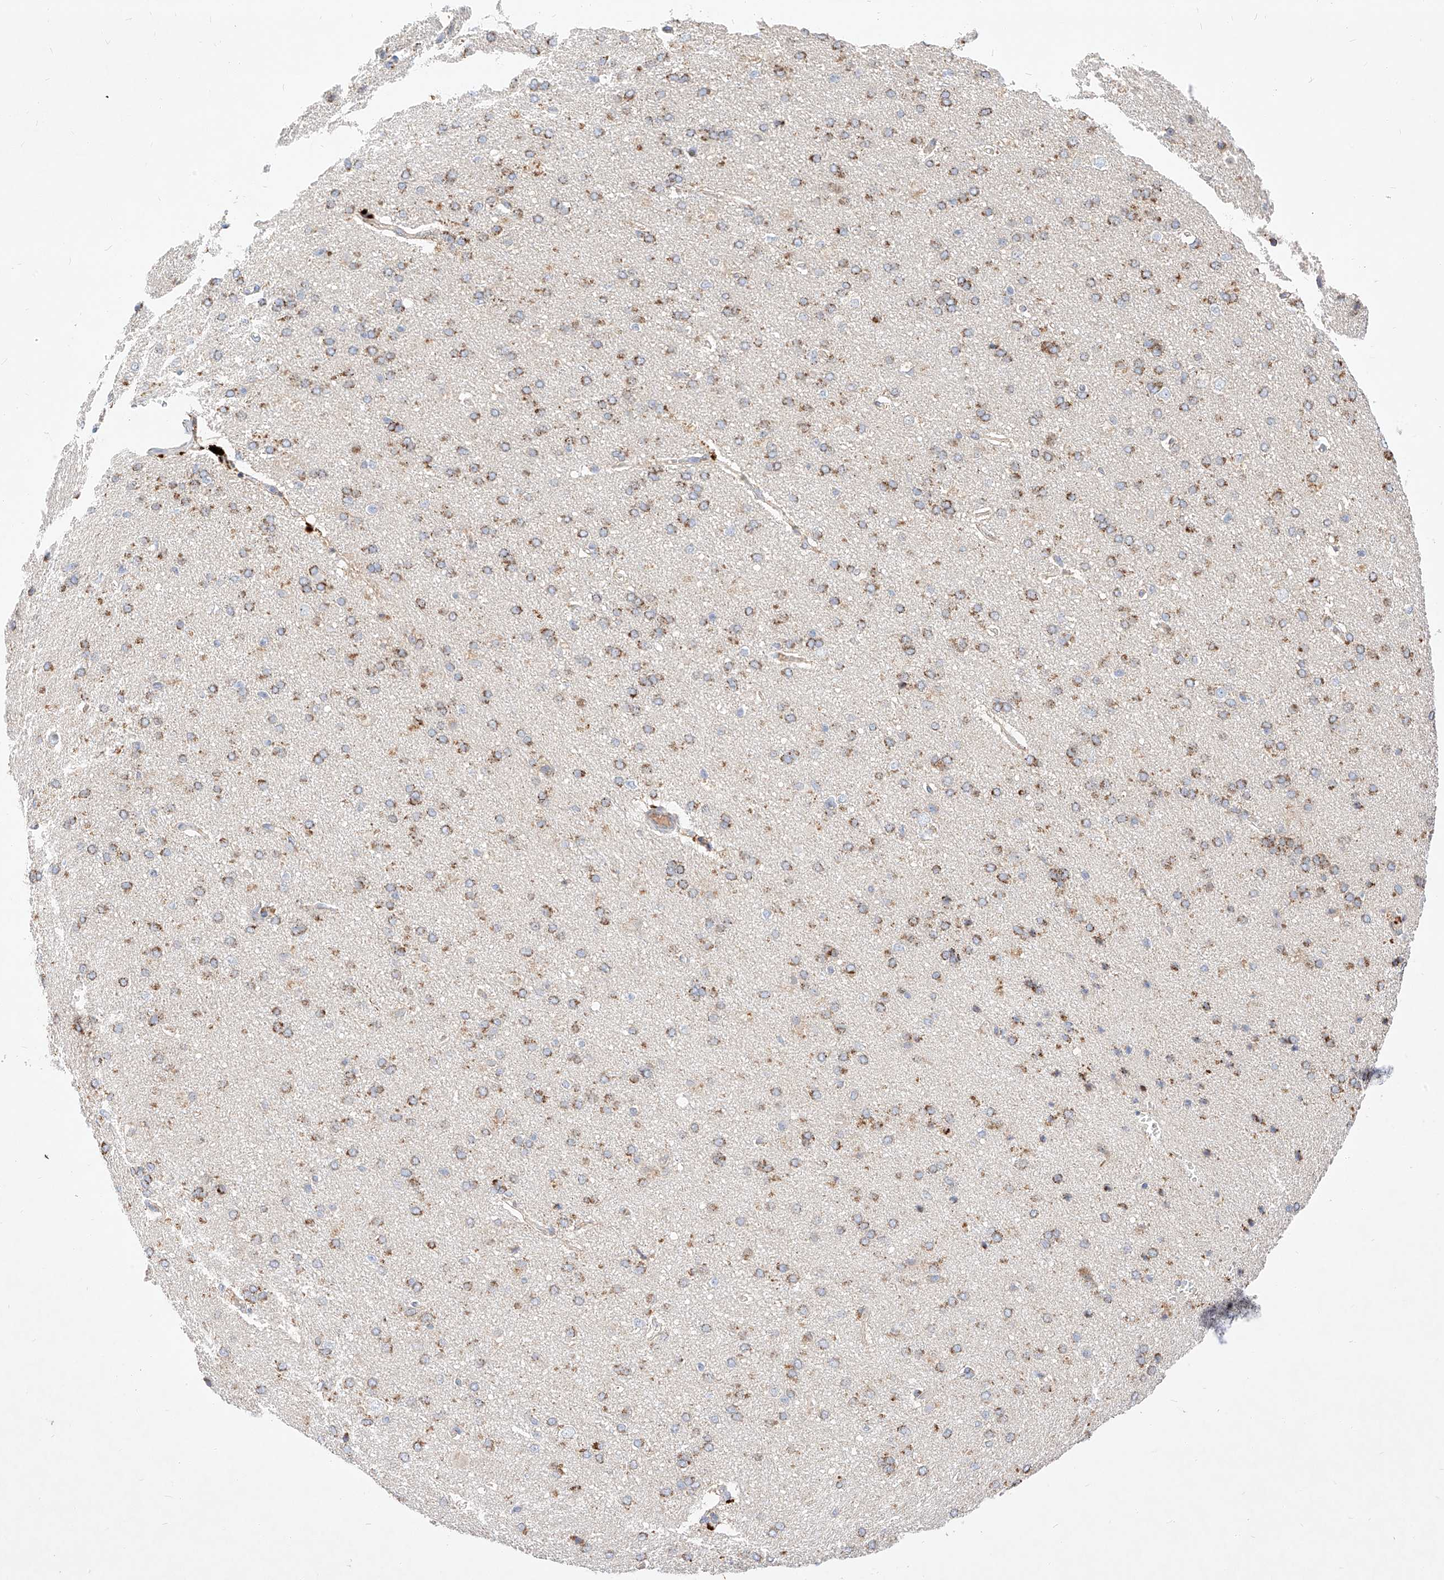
{"staining": {"intensity": "negative", "quantity": "none", "location": "none"}, "tissue": "cerebral cortex", "cell_type": "Endothelial cells", "image_type": "normal", "snomed": [{"axis": "morphology", "description": "Normal tissue, NOS"}, {"axis": "topography", "description": "Cerebral cortex"}], "caption": "Immunohistochemical staining of benign human cerebral cortex demonstrates no significant expression in endothelial cells.", "gene": "OSGEPL1", "patient": {"sex": "male", "age": 62}}